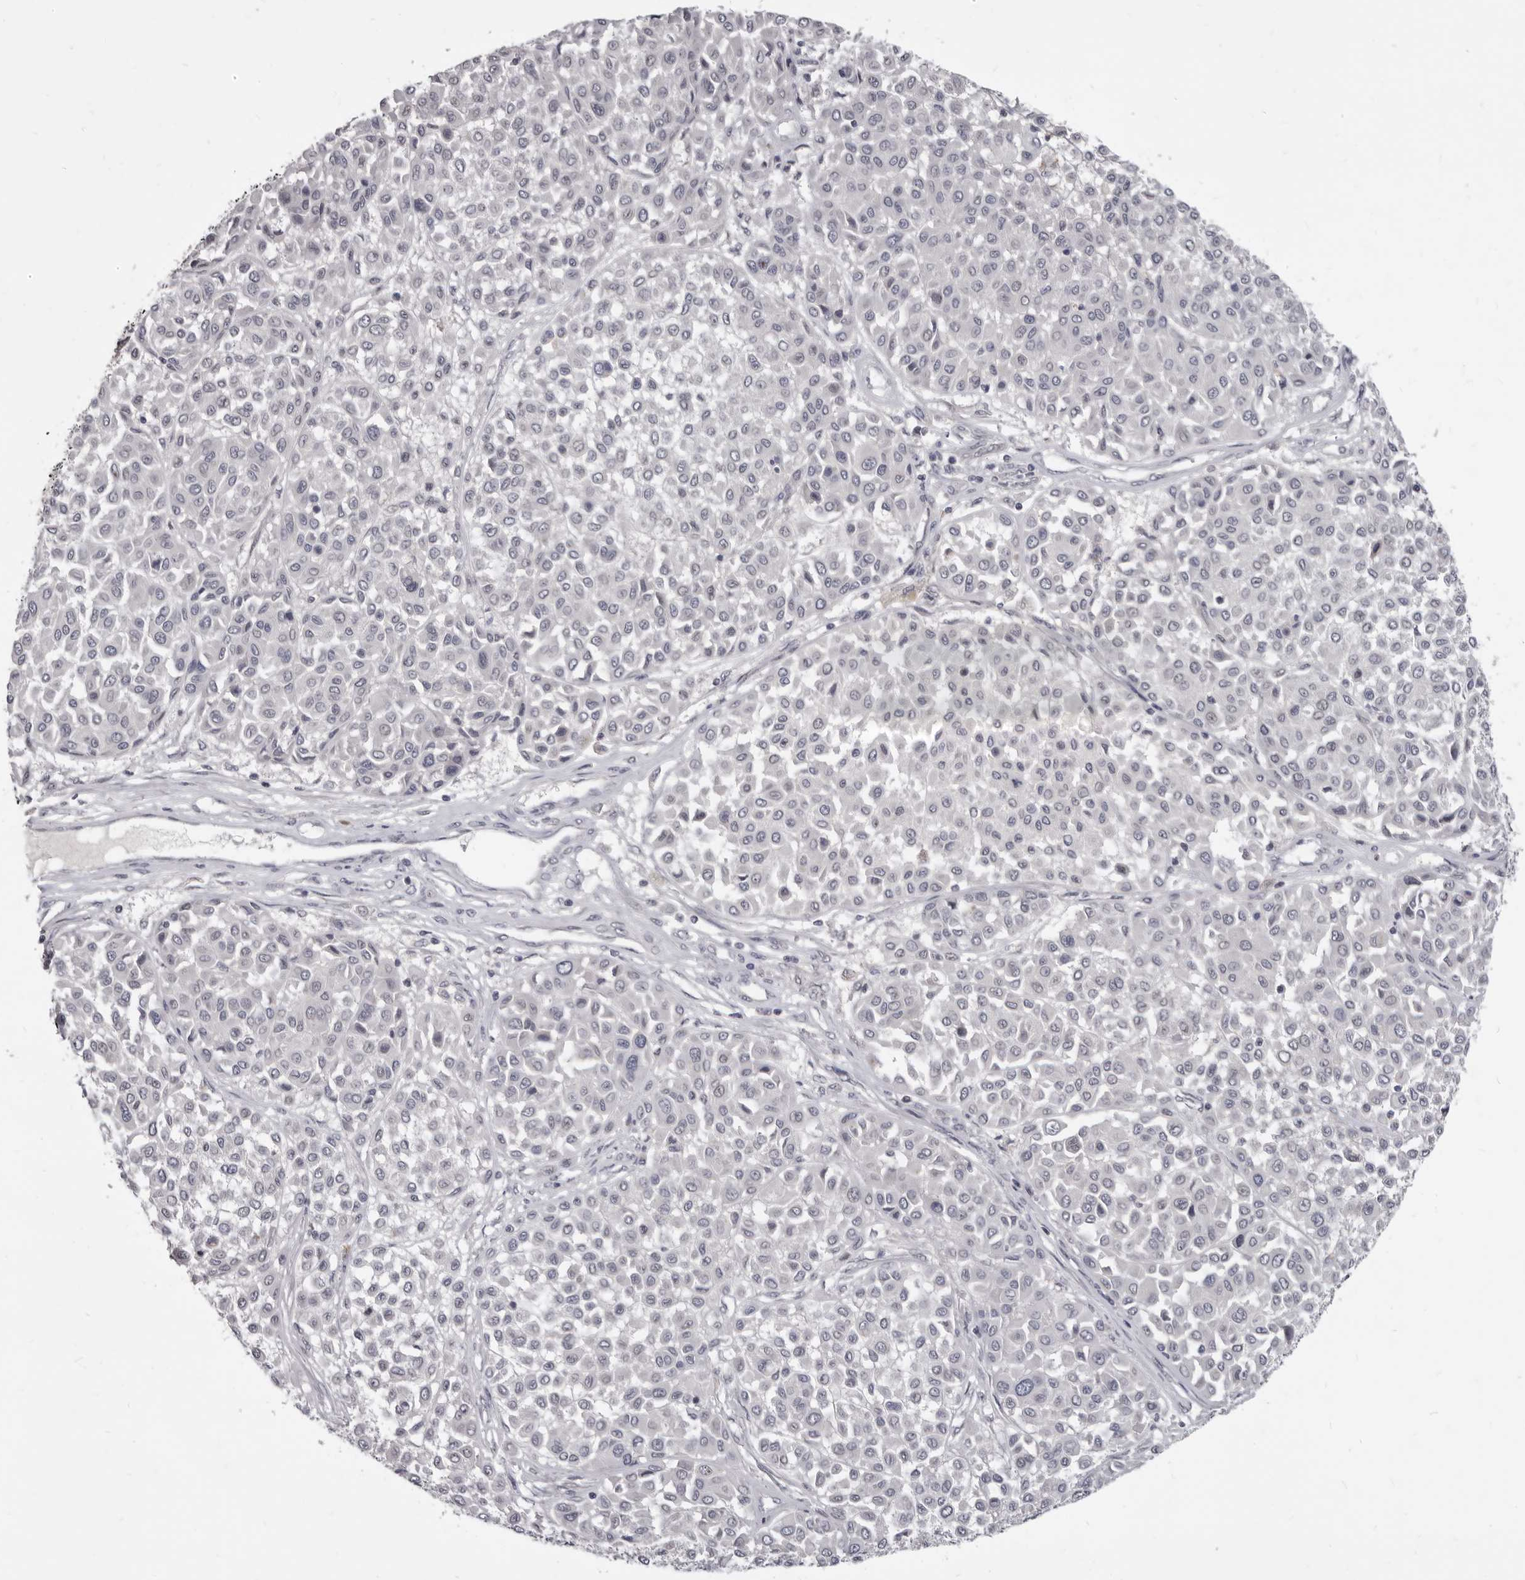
{"staining": {"intensity": "negative", "quantity": "none", "location": "none"}, "tissue": "melanoma", "cell_type": "Tumor cells", "image_type": "cancer", "snomed": [{"axis": "morphology", "description": "Malignant melanoma, Metastatic site"}, {"axis": "topography", "description": "Soft tissue"}], "caption": "Tumor cells show no significant positivity in malignant melanoma (metastatic site). The staining was performed using DAB to visualize the protein expression in brown, while the nuclei were stained in blue with hematoxylin (Magnification: 20x).", "gene": "SULT1E1", "patient": {"sex": "male", "age": 41}}